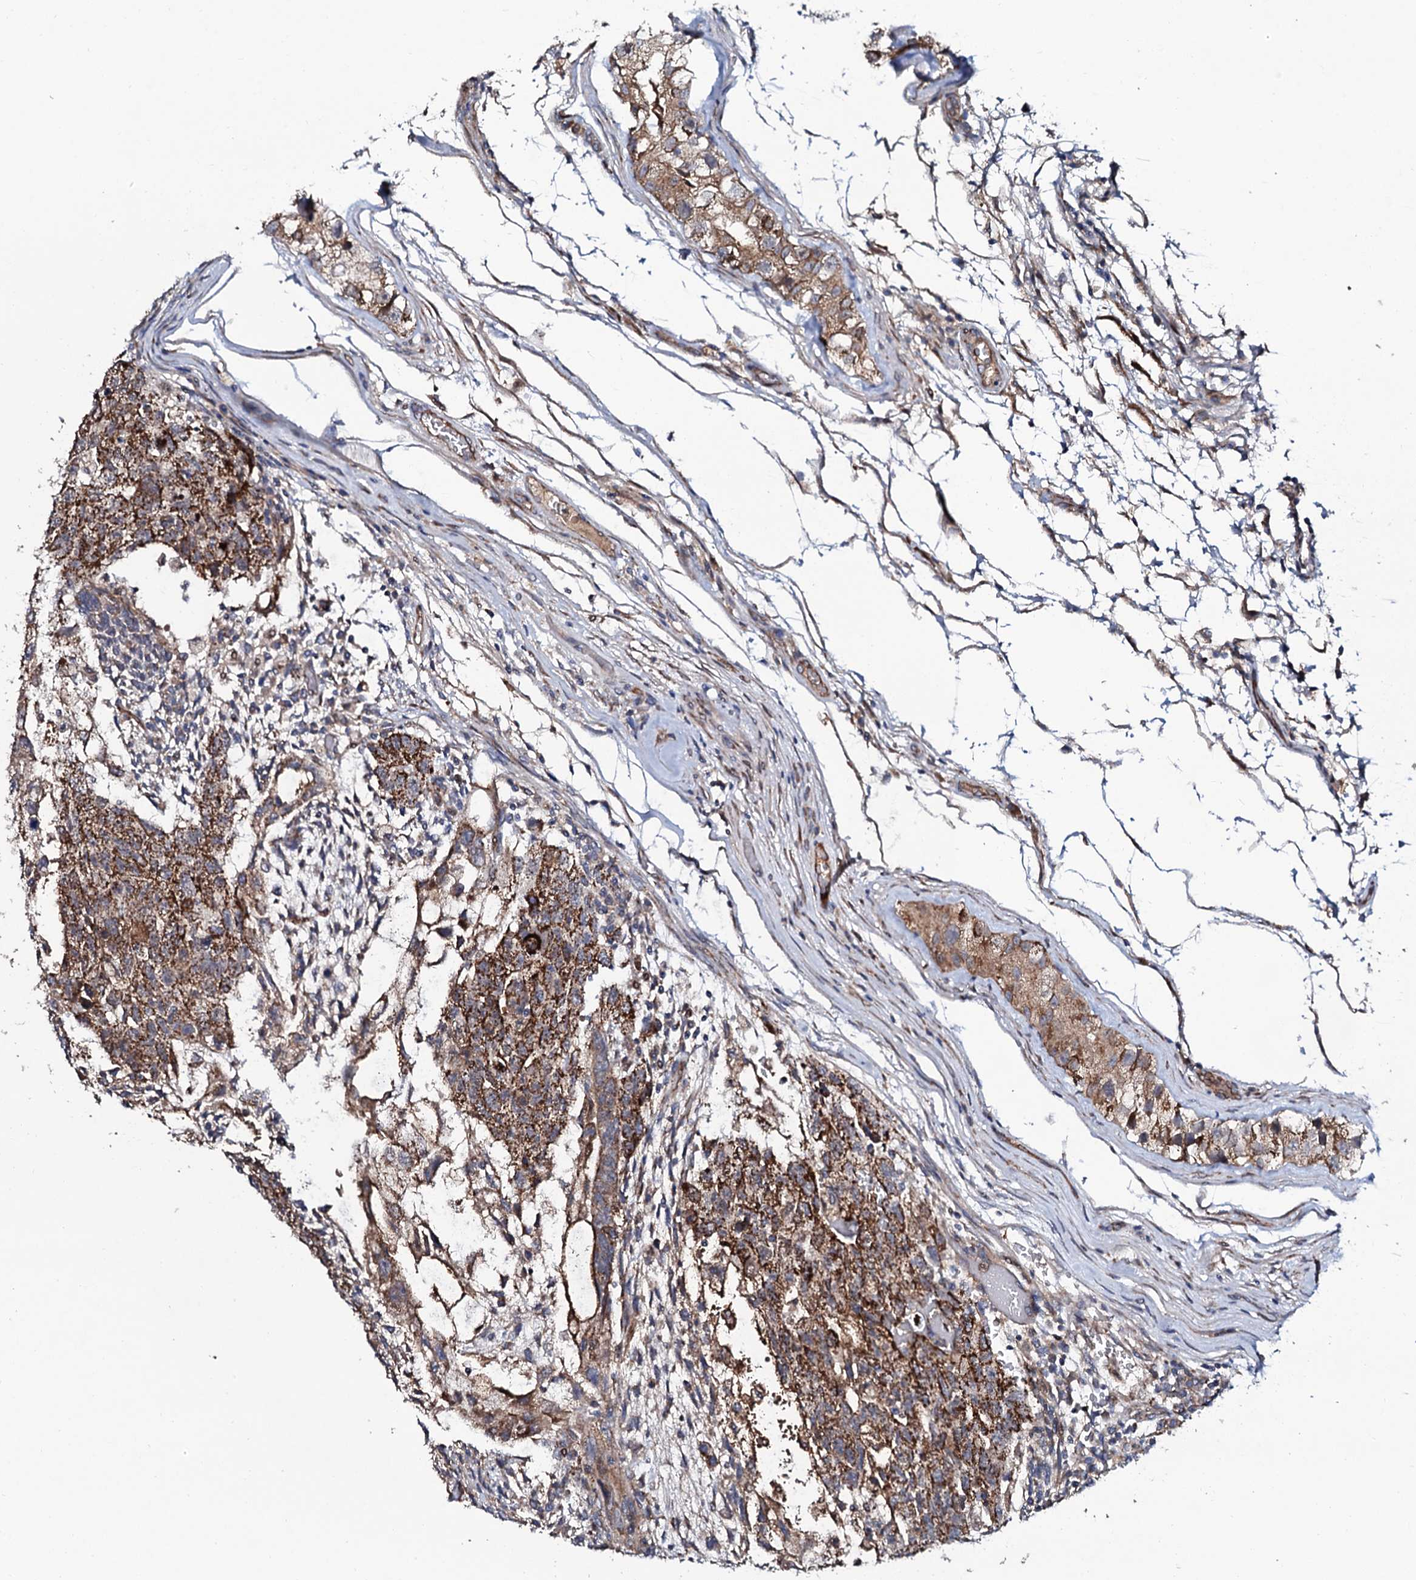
{"staining": {"intensity": "strong", "quantity": ">75%", "location": "cytoplasmic/membranous"}, "tissue": "testis cancer", "cell_type": "Tumor cells", "image_type": "cancer", "snomed": [{"axis": "morphology", "description": "Normal tissue, NOS"}, {"axis": "morphology", "description": "Carcinoma, Embryonal, NOS"}, {"axis": "topography", "description": "Testis"}], "caption": "Immunohistochemical staining of testis cancer shows strong cytoplasmic/membranous protein expression in about >75% of tumor cells.", "gene": "PPP1R3D", "patient": {"sex": "male", "age": 36}}